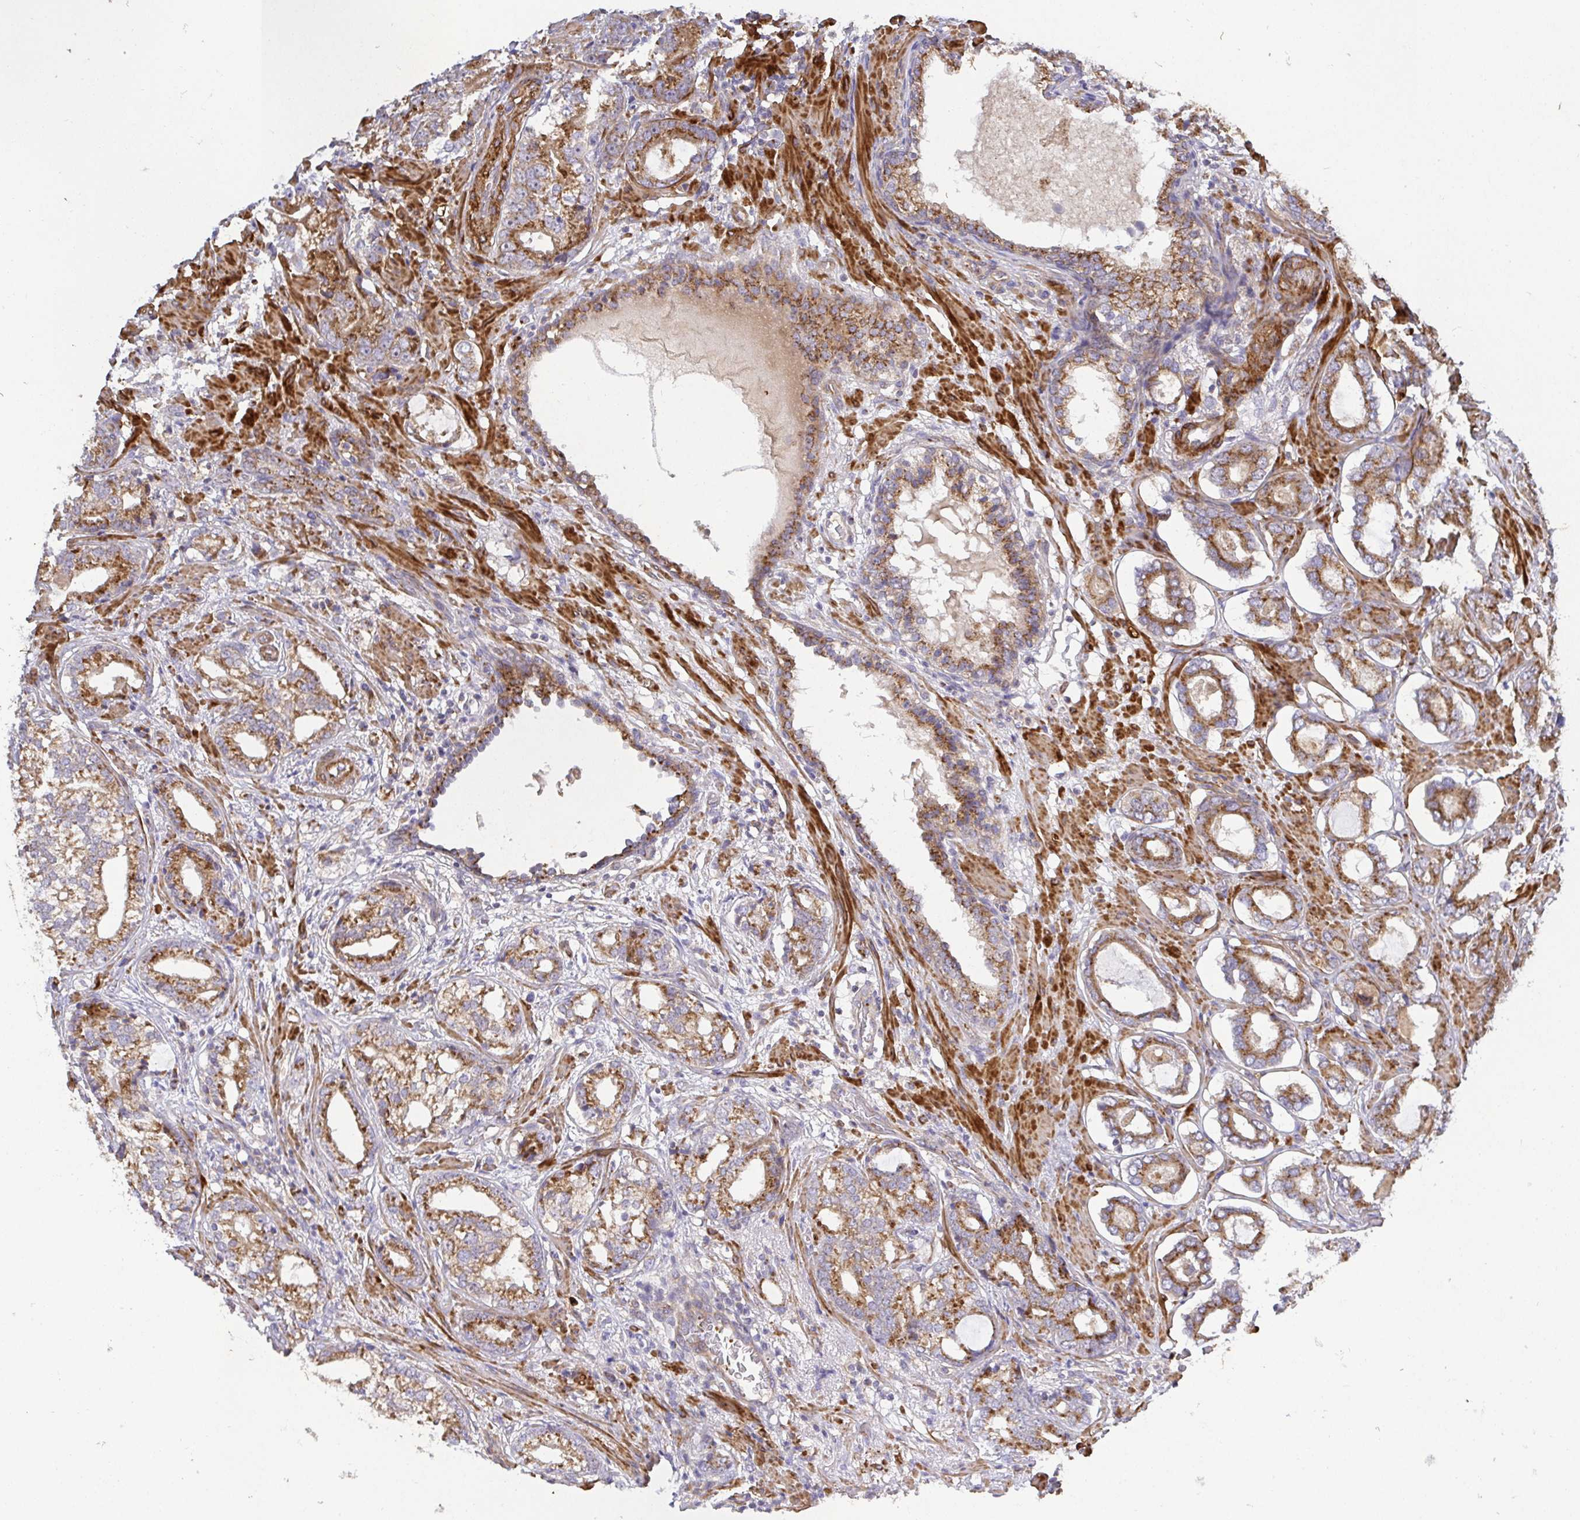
{"staining": {"intensity": "moderate", "quantity": ">75%", "location": "cytoplasmic/membranous"}, "tissue": "prostate cancer", "cell_type": "Tumor cells", "image_type": "cancer", "snomed": [{"axis": "morphology", "description": "Adenocarcinoma, High grade"}, {"axis": "topography", "description": "Prostate"}], "caption": "High-grade adenocarcinoma (prostate) stained with a brown dye shows moderate cytoplasmic/membranous positive staining in about >75% of tumor cells.", "gene": "TM9SF4", "patient": {"sex": "male", "age": 75}}